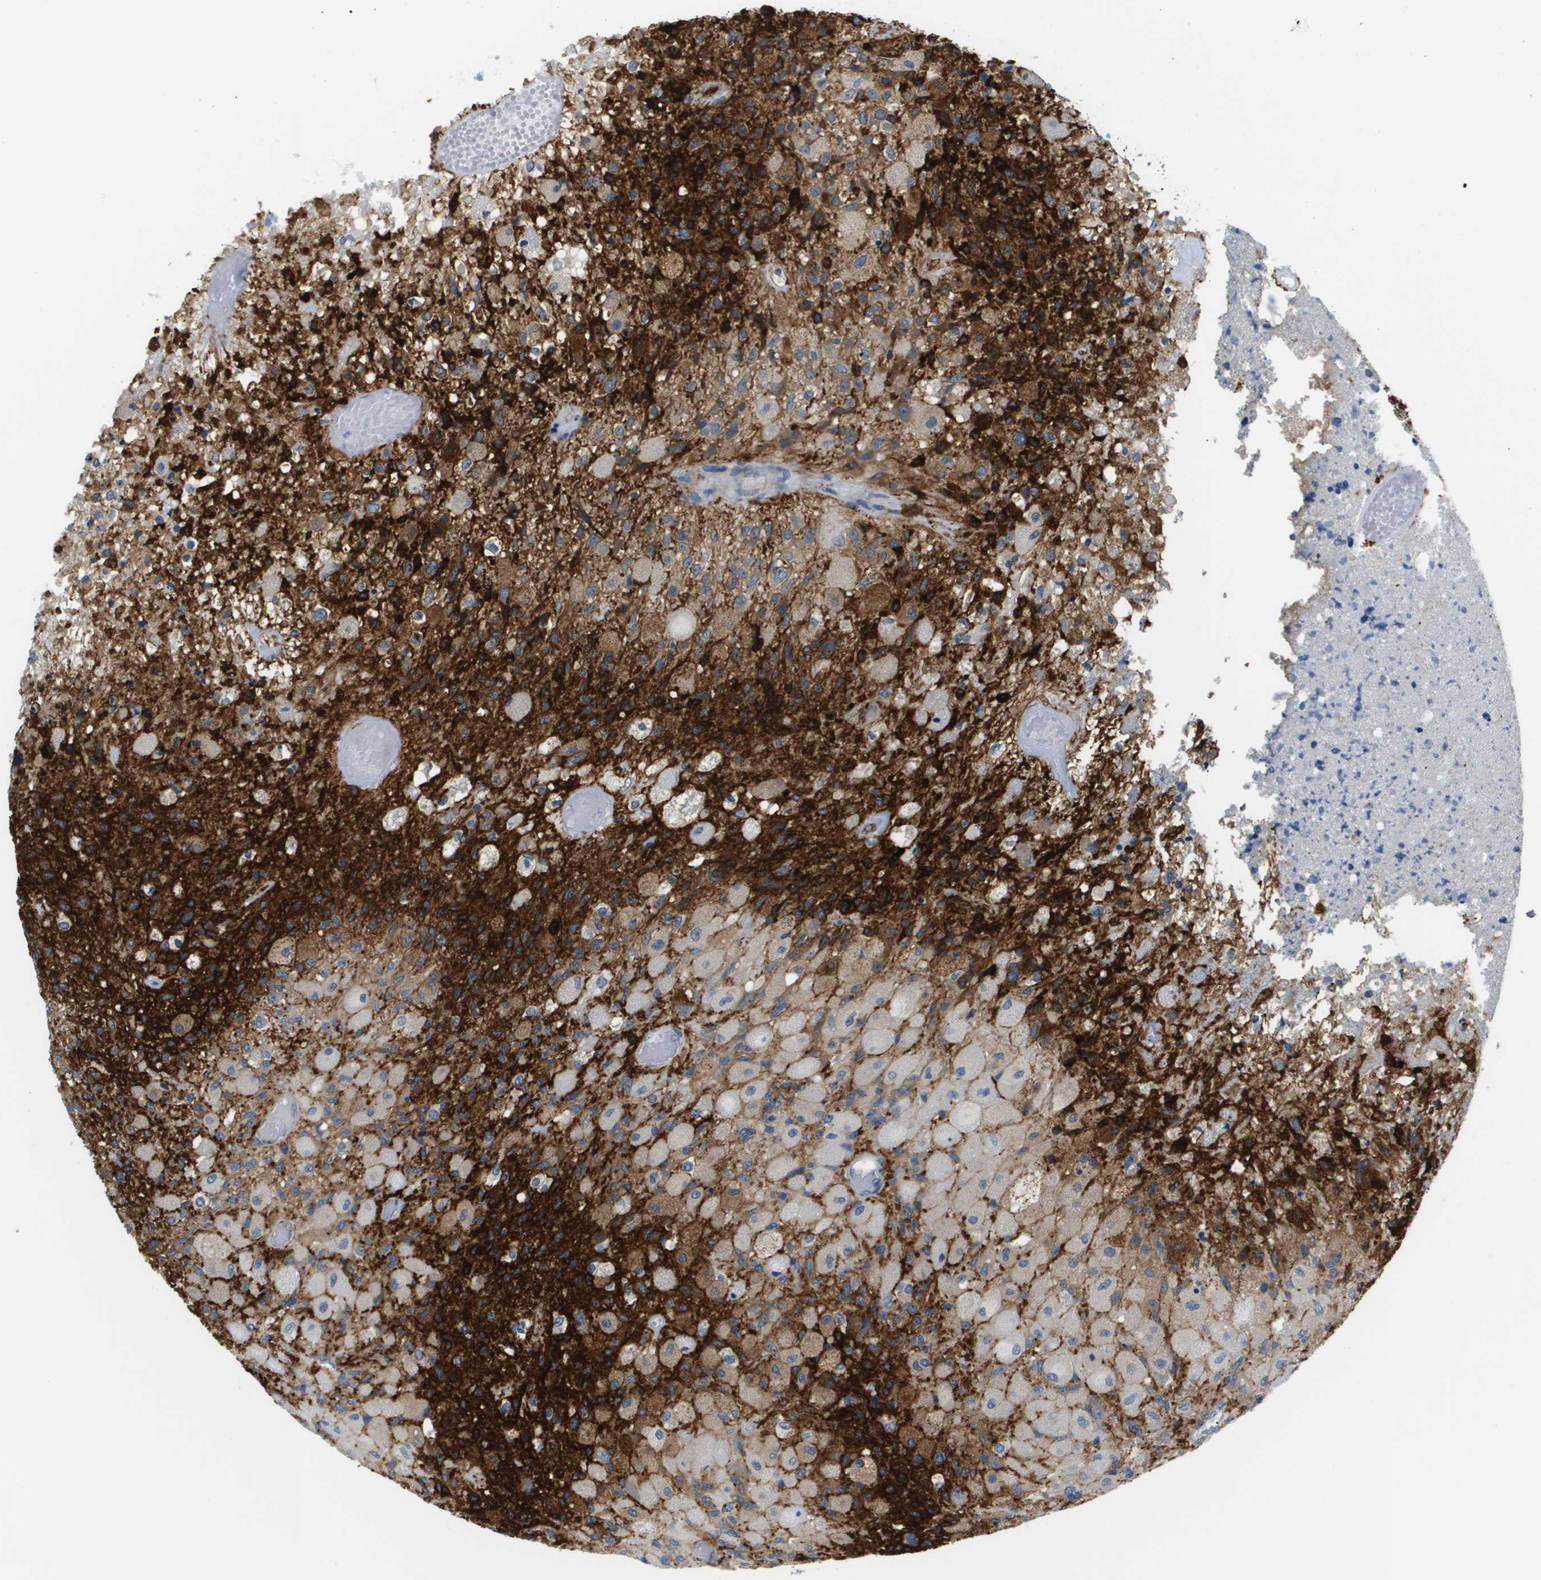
{"staining": {"intensity": "strong", "quantity": "25%-75%", "location": "cytoplasmic/membranous"}, "tissue": "glioma", "cell_type": "Tumor cells", "image_type": "cancer", "snomed": [{"axis": "morphology", "description": "Normal tissue, NOS"}, {"axis": "morphology", "description": "Glioma, malignant, High grade"}, {"axis": "topography", "description": "Cerebral cortex"}], "caption": "High-grade glioma (malignant) stained with a protein marker exhibits strong staining in tumor cells.", "gene": "OTUD5", "patient": {"sex": "male", "age": 77}}